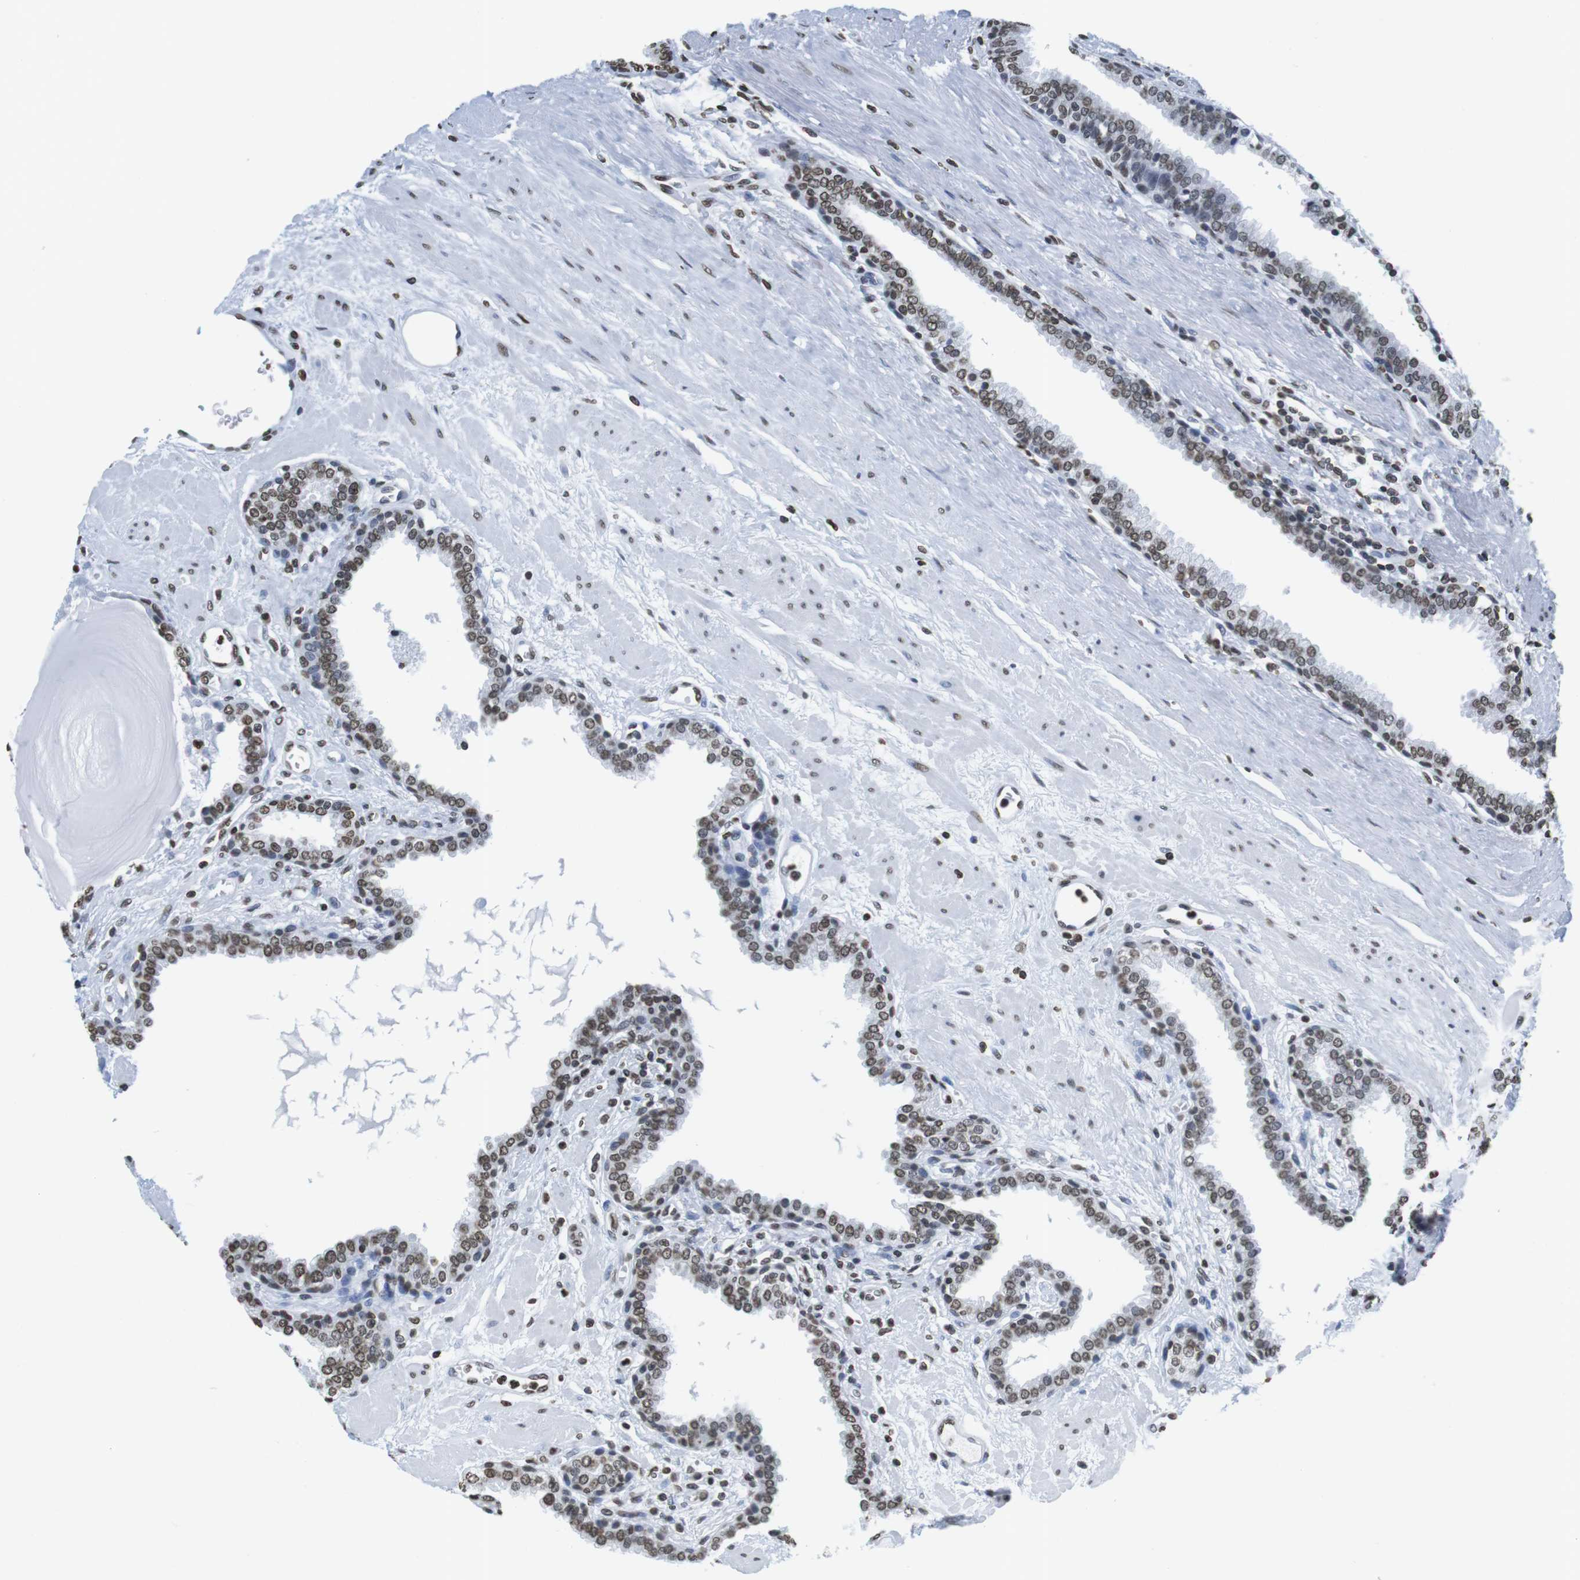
{"staining": {"intensity": "moderate", "quantity": ">75%", "location": "nuclear"}, "tissue": "prostate", "cell_type": "Glandular cells", "image_type": "normal", "snomed": [{"axis": "morphology", "description": "Normal tissue, NOS"}, {"axis": "topography", "description": "Prostate"}], "caption": "Protein expression by IHC exhibits moderate nuclear positivity in approximately >75% of glandular cells in benign prostate. (Stains: DAB (3,3'-diaminobenzidine) in brown, nuclei in blue, Microscopy: brightfield microscopy at high magnification).", "gene": "BSX", "patient": {"sex": "male", "age": 51}}